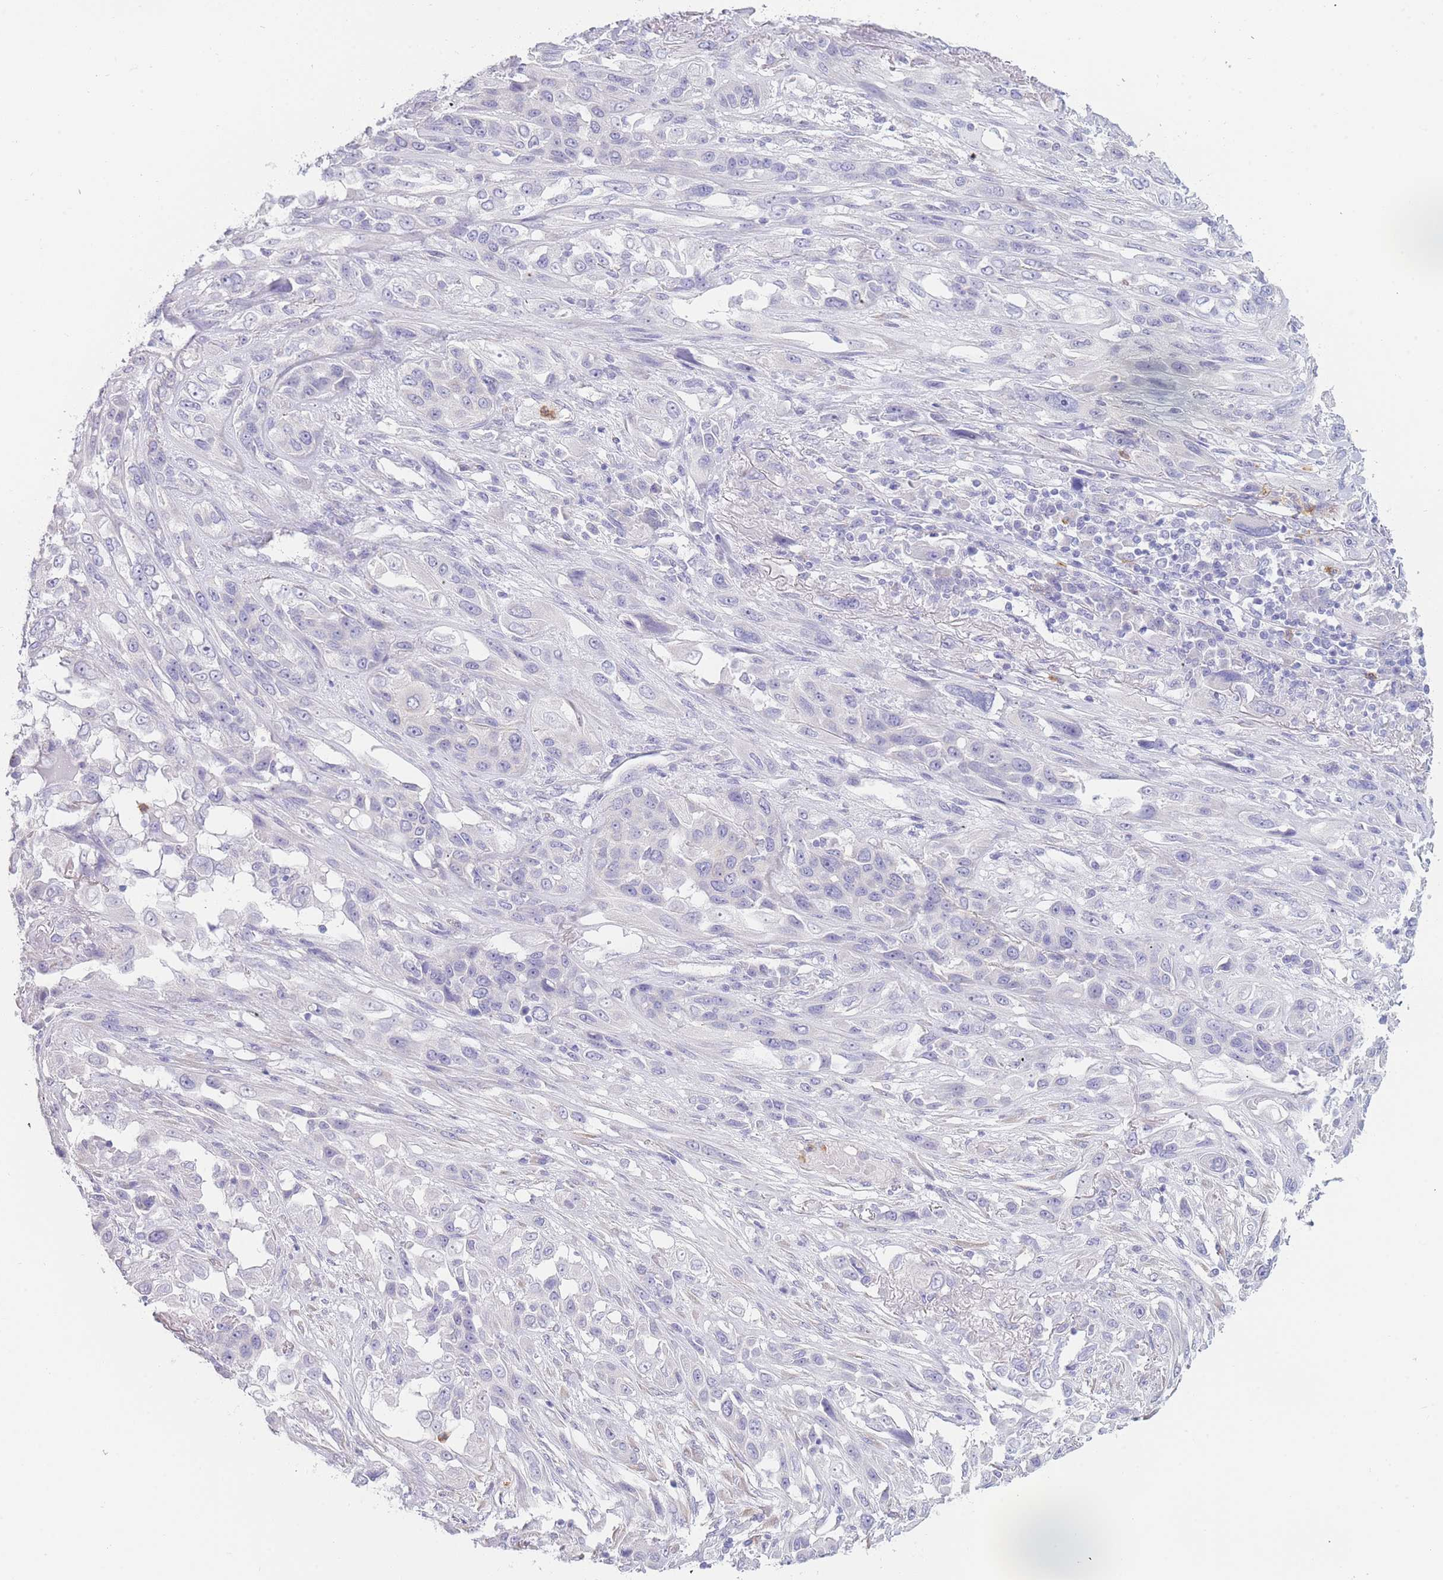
{"staining": {"intensity": "negative", "quantity": "none", "location": "none"}, "tissue": "lung cancer", "cell_type": "Tumor cells", "image_type": "cancer", "snomed": [{"axis": "morphology", "description": "Squamous cell carcinoma, NOS"}, {"axis": "topography", "description": "Lung"}], "caption": "Immunohistochemistry (IHC) image of neoplastic tissue: human lung cancer stained with DAB (3,3'-diaminobenzidine) displays no significant protein staining in tumor cells.", "gene": "ZNF627", "patient": {"sex": "female", "age": 70}}